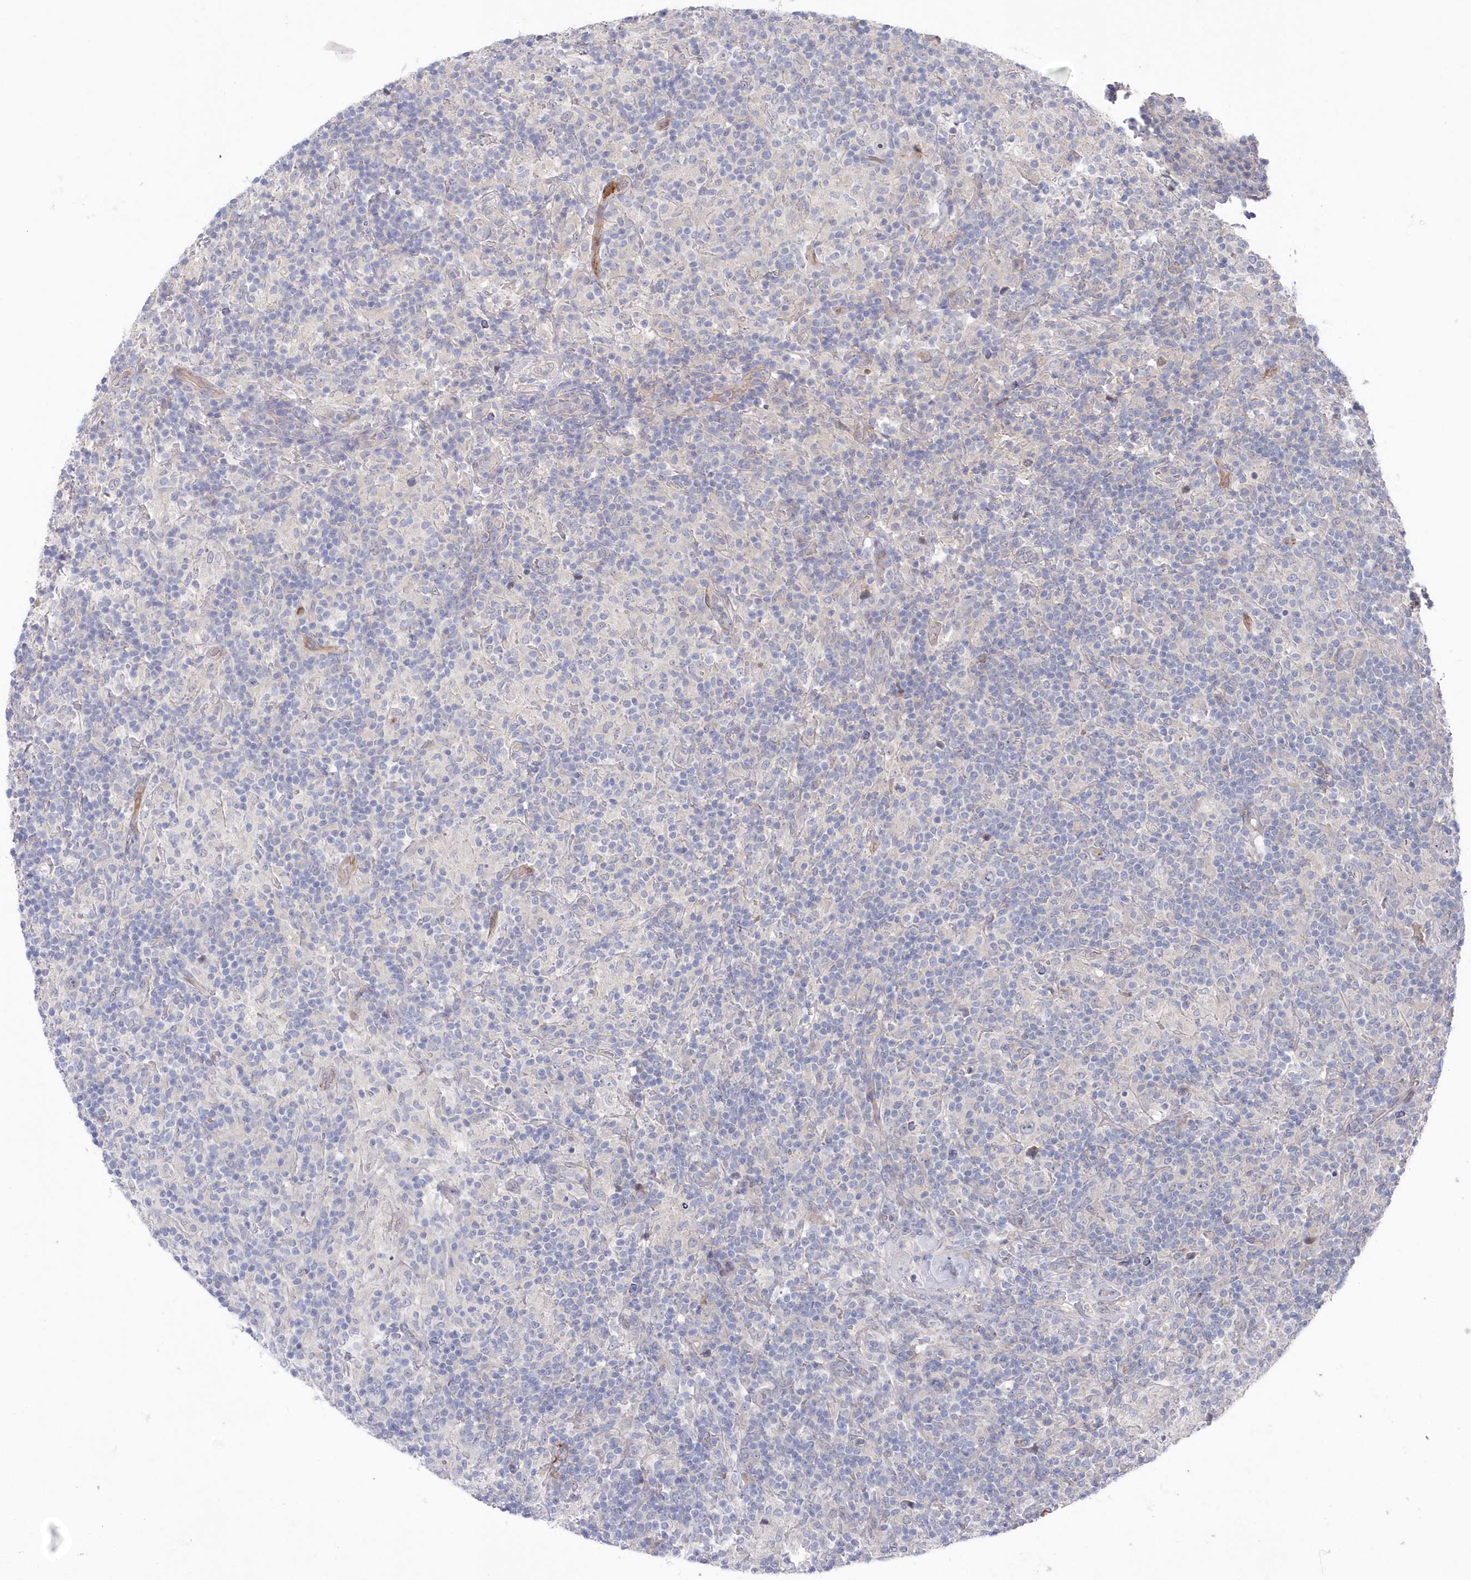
{"staining": {"intensity": "negative", "quantity": "none", "location": "none"}, "tissue": "lymphoma", "cell_type": "Tumor cells", "image_type": "cancer", "snomed": [{"axis": "morphology", "description": "Hodgkin's disease, NOS"}, {"axis": "topography", "description": "Lymph node"}], "caption": "Immunohistochemical staining of human lymphoma exhibits no significant positivity in tumor cells.", "gene": "KIAA1586", "patient": {"sex": "male", "age": 70}}